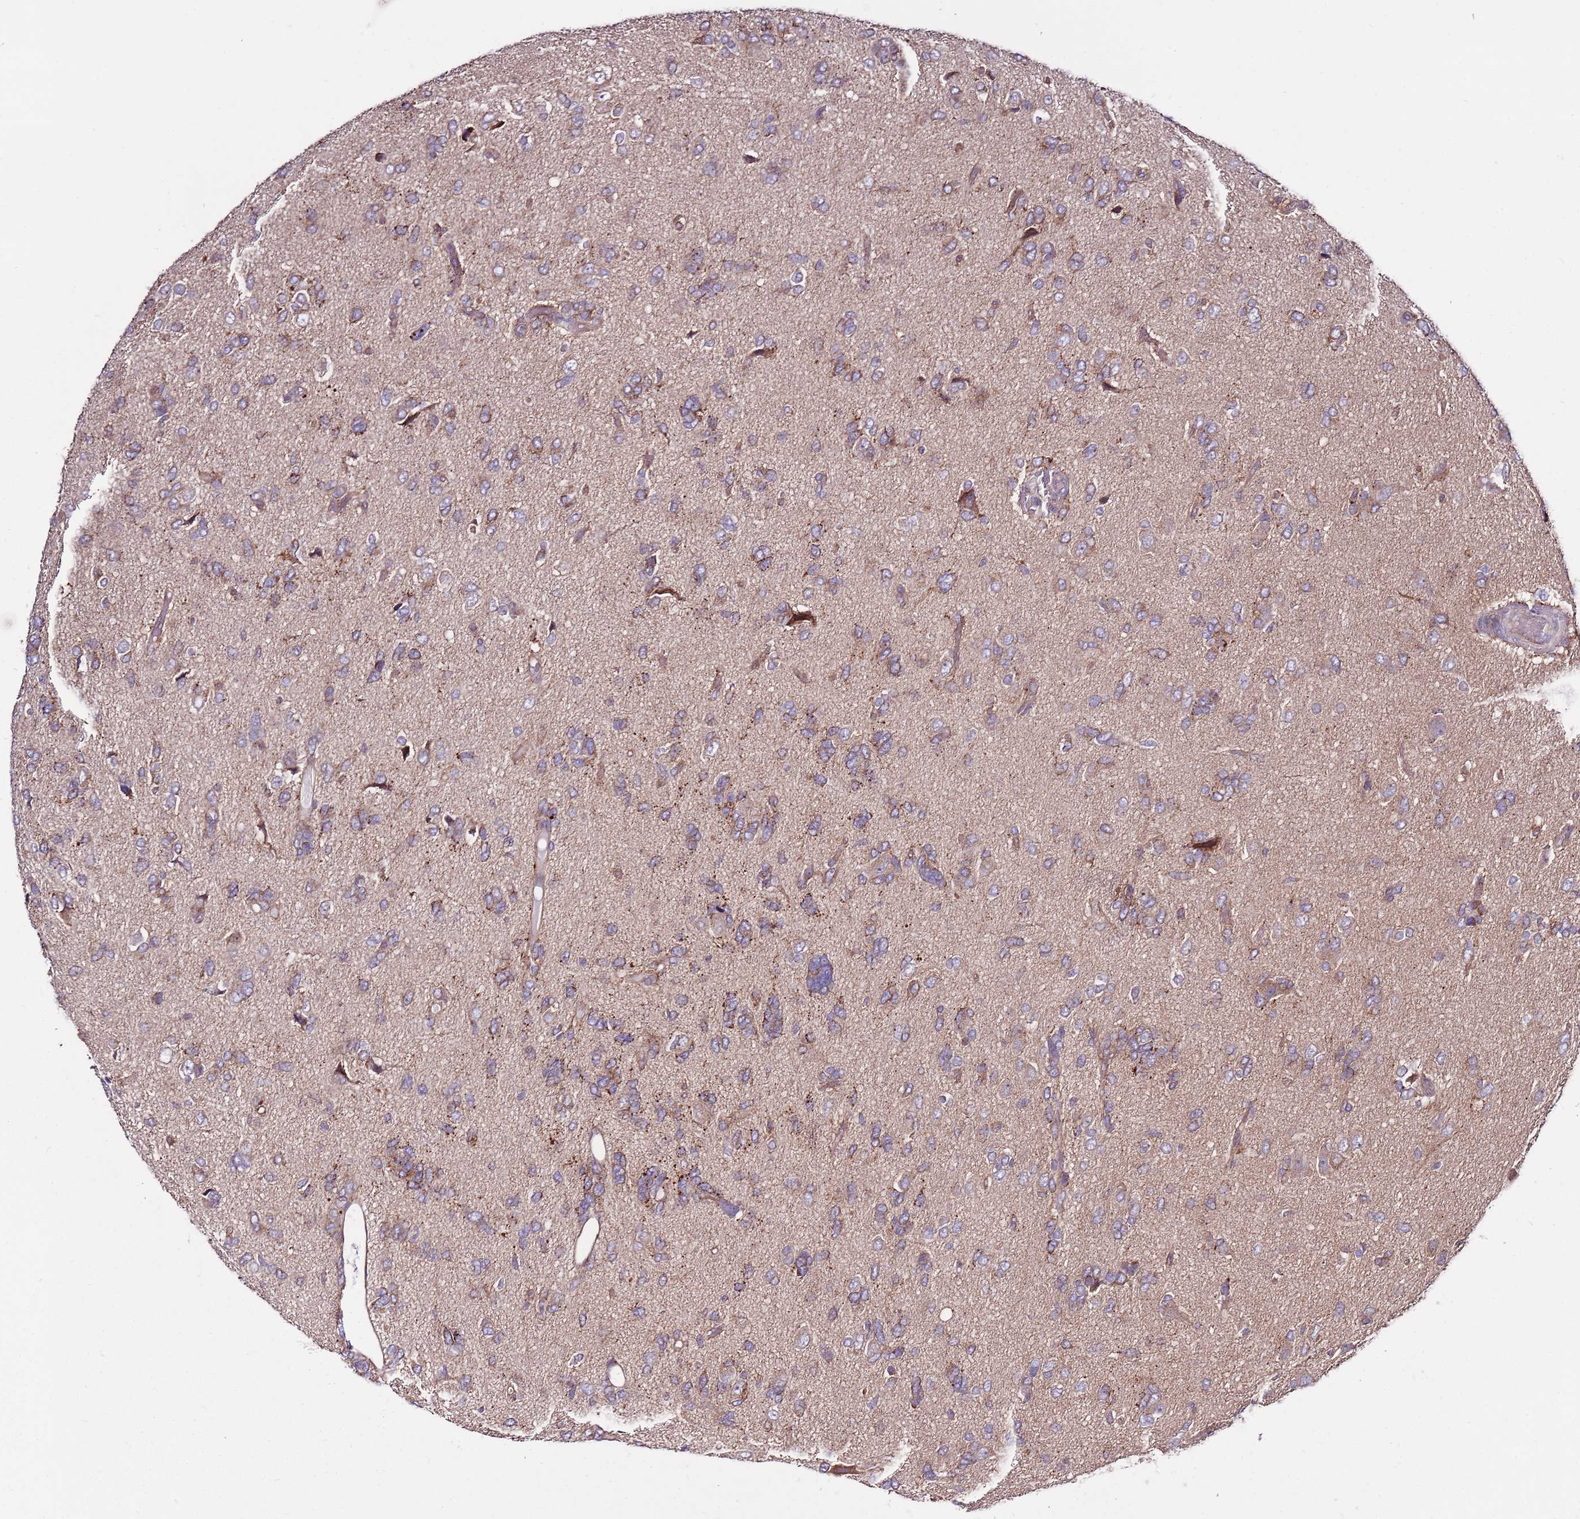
{"staining": {"intensity": "weak", "quantity": "25%-75%", "location": "cytoplasmic/membranous"}, "tissue": "glioma", "cell_type": "Tumor cells", "image_type": "cancer", "snomed": [{"axis": "morphology", "description": "Glioma, malignant, High grade"}, {"axis": "topography", "description": "Brain"}], "caption": "Protein expression analysis of glioma demonstrates weak cytoplasmic/membranous expression in about 25%-75% of tumor cells.", "gene": "SMG1", "patient": {"sex": "female", "age": 59}}